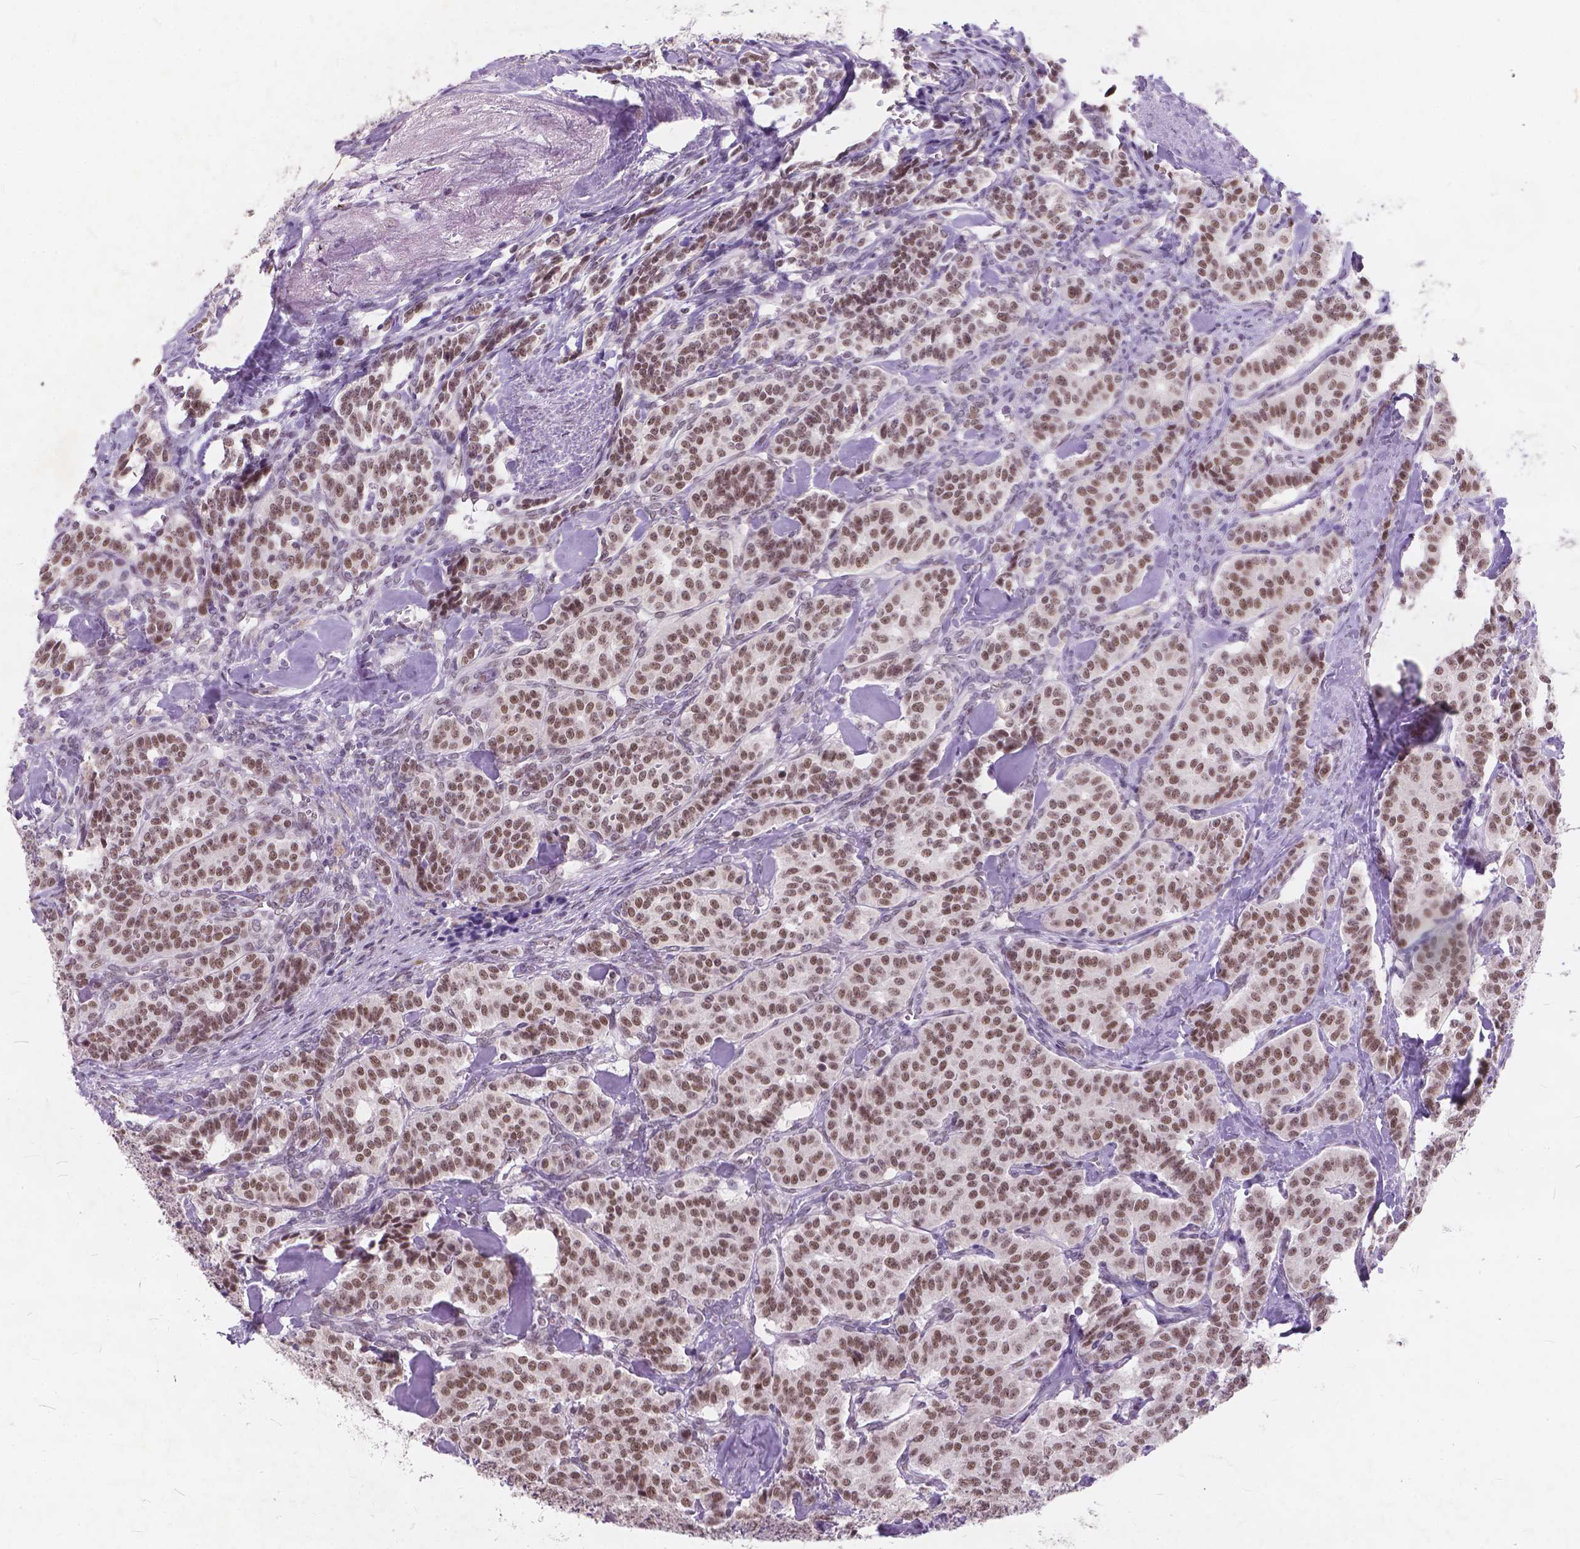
{"staining": {"intensity": "moderate", "quantity": ">75%", "location": "nuclear"}, "tissue": "carcinoid", "cell_type": "Tumor cells", "image_type": "cancer", "snomed": [{"axis": "morphology", "description": "Normal tissue, NOS"}, {"axis": "morphology", "description": "Carcinoid, malignant, NOS"}, {"axis": "topography", "description": "Lung"}], "caption": "Protein positivity by immunohistochemistry (IHC) demonstrates moderate nuclear positivity in about >75% of tumor cells in malignant carcinoid. The staining was performed using DAB (3,3'-diaminobenzidine) to visualize the protein expression in brown, while the nuclei were stained in blue with hematoxylin (Magnification: 20x).", "gene": "FAM53A", "patient": {"sex": "female", "age": 46}}